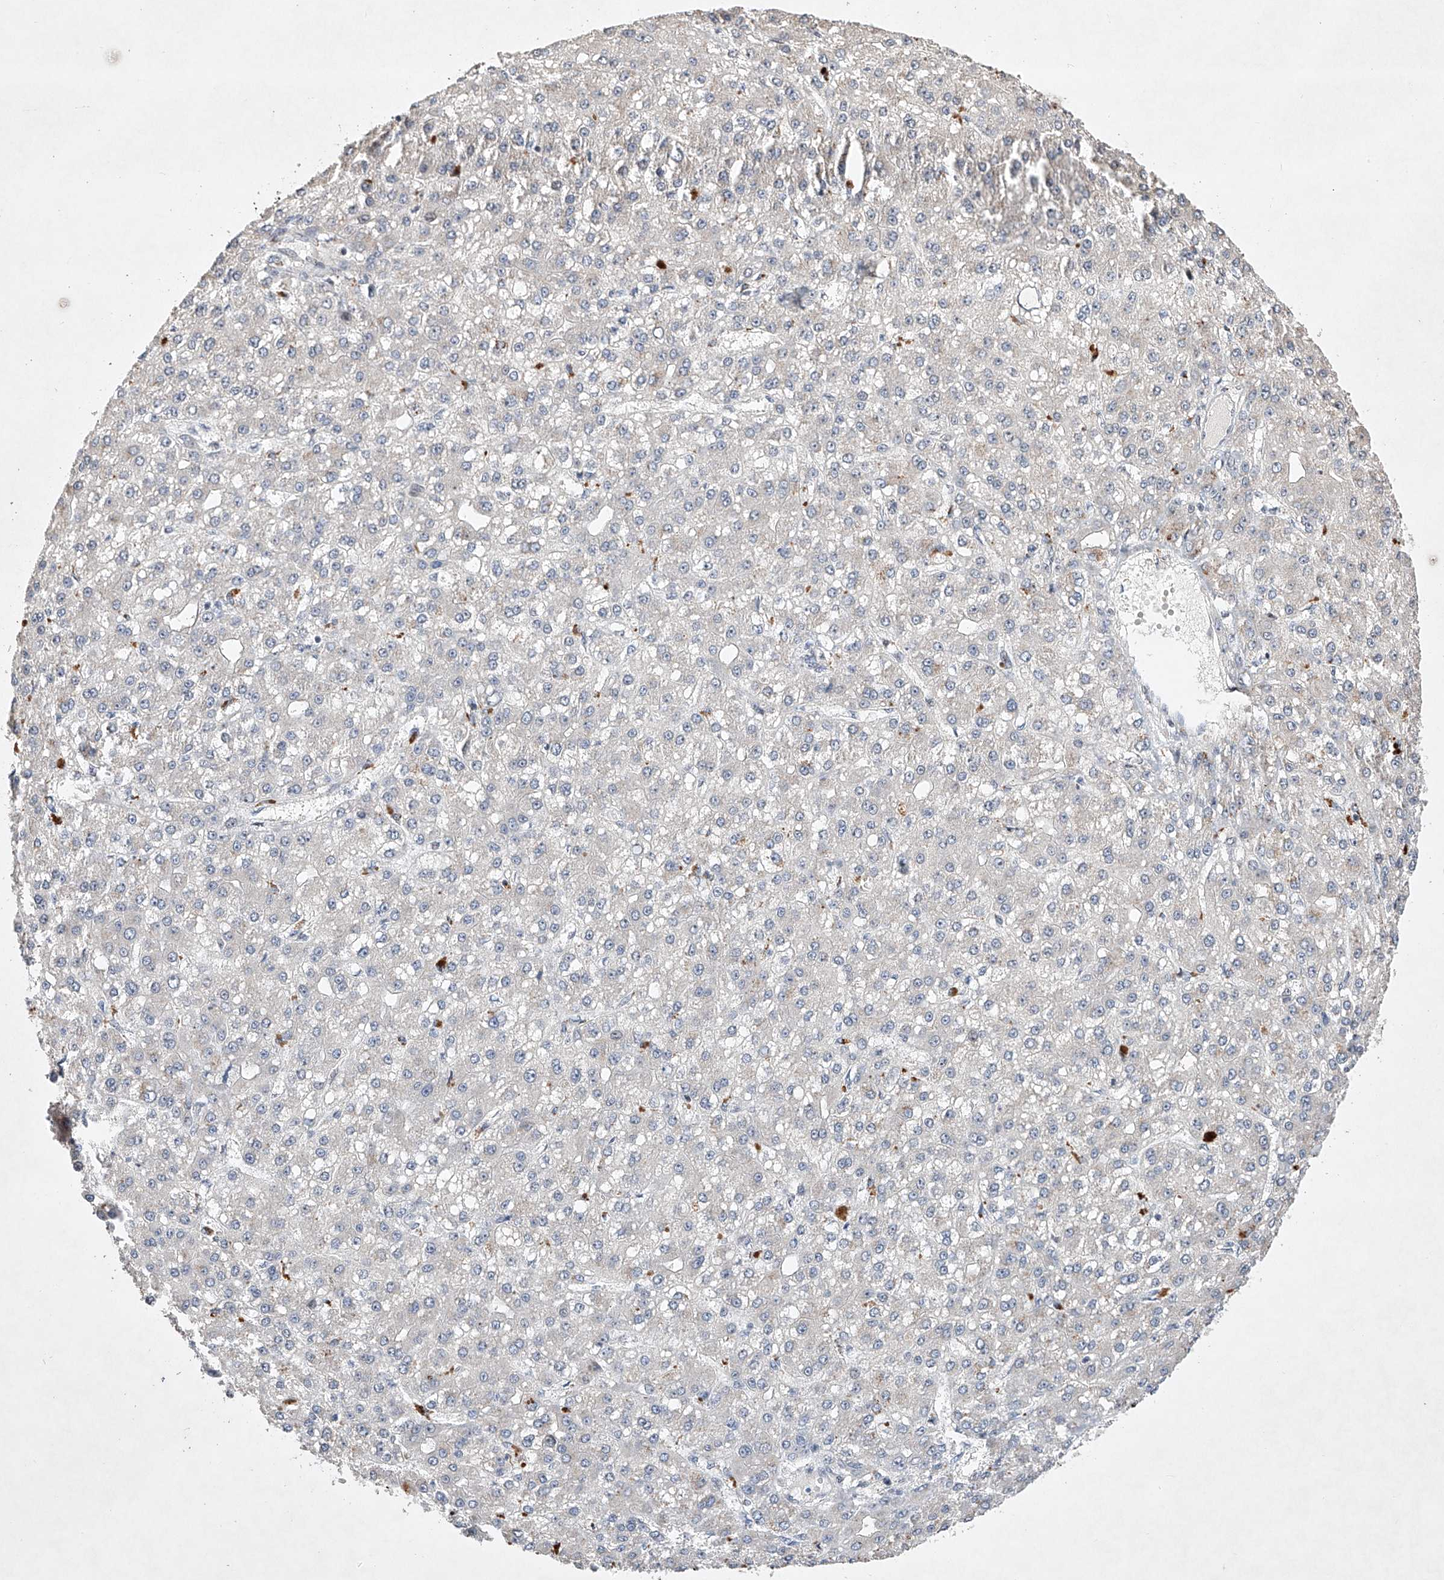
{"staining": {"intensity": "negative", "quantity": "none", "location": "none"}, "tissue": "liver cancer", "cell_type": "Tumor cells", "image_type": "cancer", "snomed": [{"axis": "morphology", "description": "Carcinoma, Hepatocellular, NOS"}, {"axis": "topography", "description": "Liver"}], "caption": "Tumor cells are negative for protein expression in human liver cancer. Nuclei are stained in blue.", "gene": "AFG1L", "patient": {"sex": "male", "age": 67}}